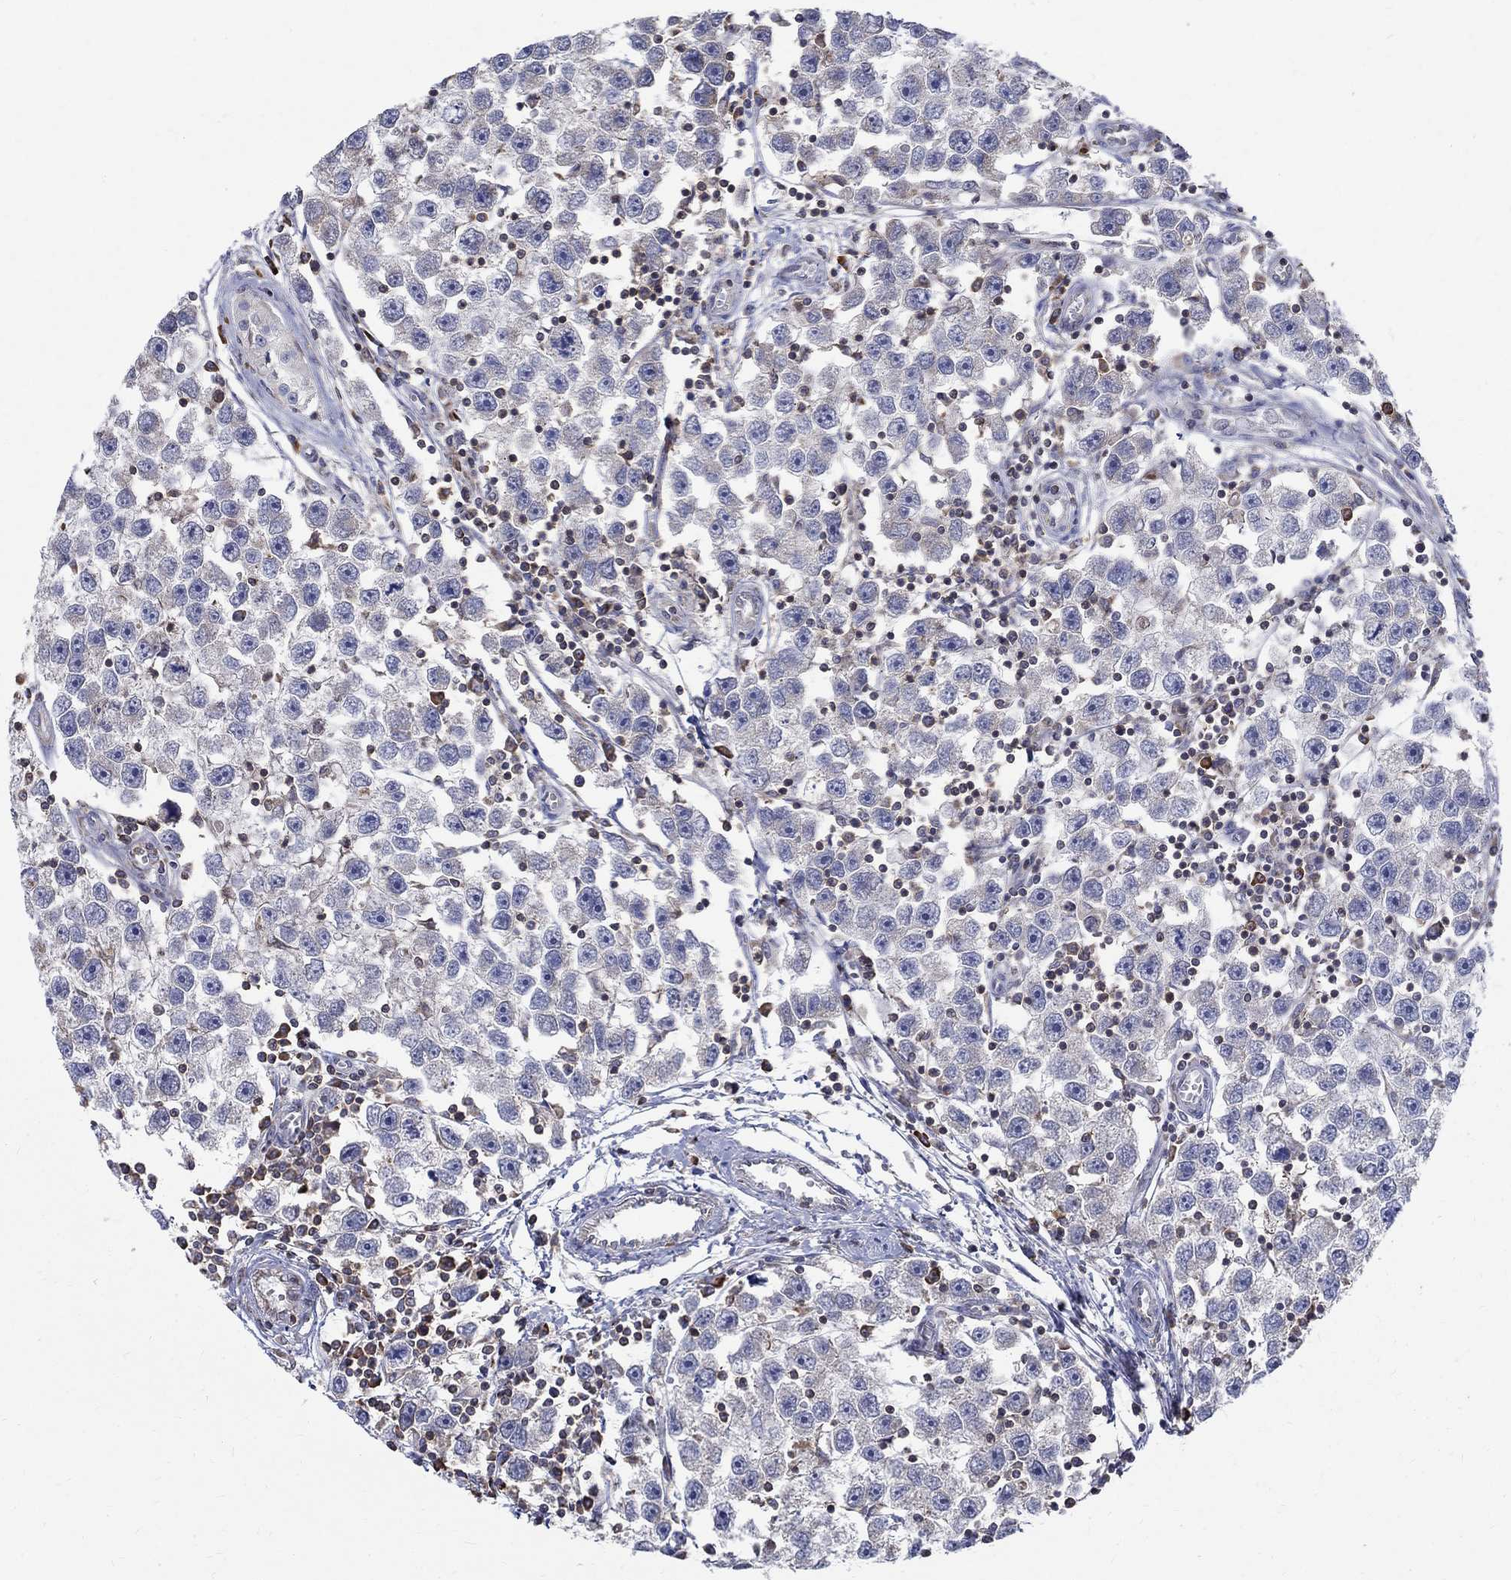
{"staining": {"intensity": "negative", "quantity": "none", "location": "none"}, "tissue": "testis cancer", "cell_type": "Tumor cells", "image_type": "cancer", "snomed": [{"axis": "morphology", "description": "Seminoma, NOS"}, {"axis": "topography", "description": "Testis"}], "caption": "This is an immunohistochemistry (IHC) photomicrograph of testis cancer (seminoma). There is no positivity in tumor cells.", "gene": "AGAP2", "patient": {"sex": "male", "age": 30}}